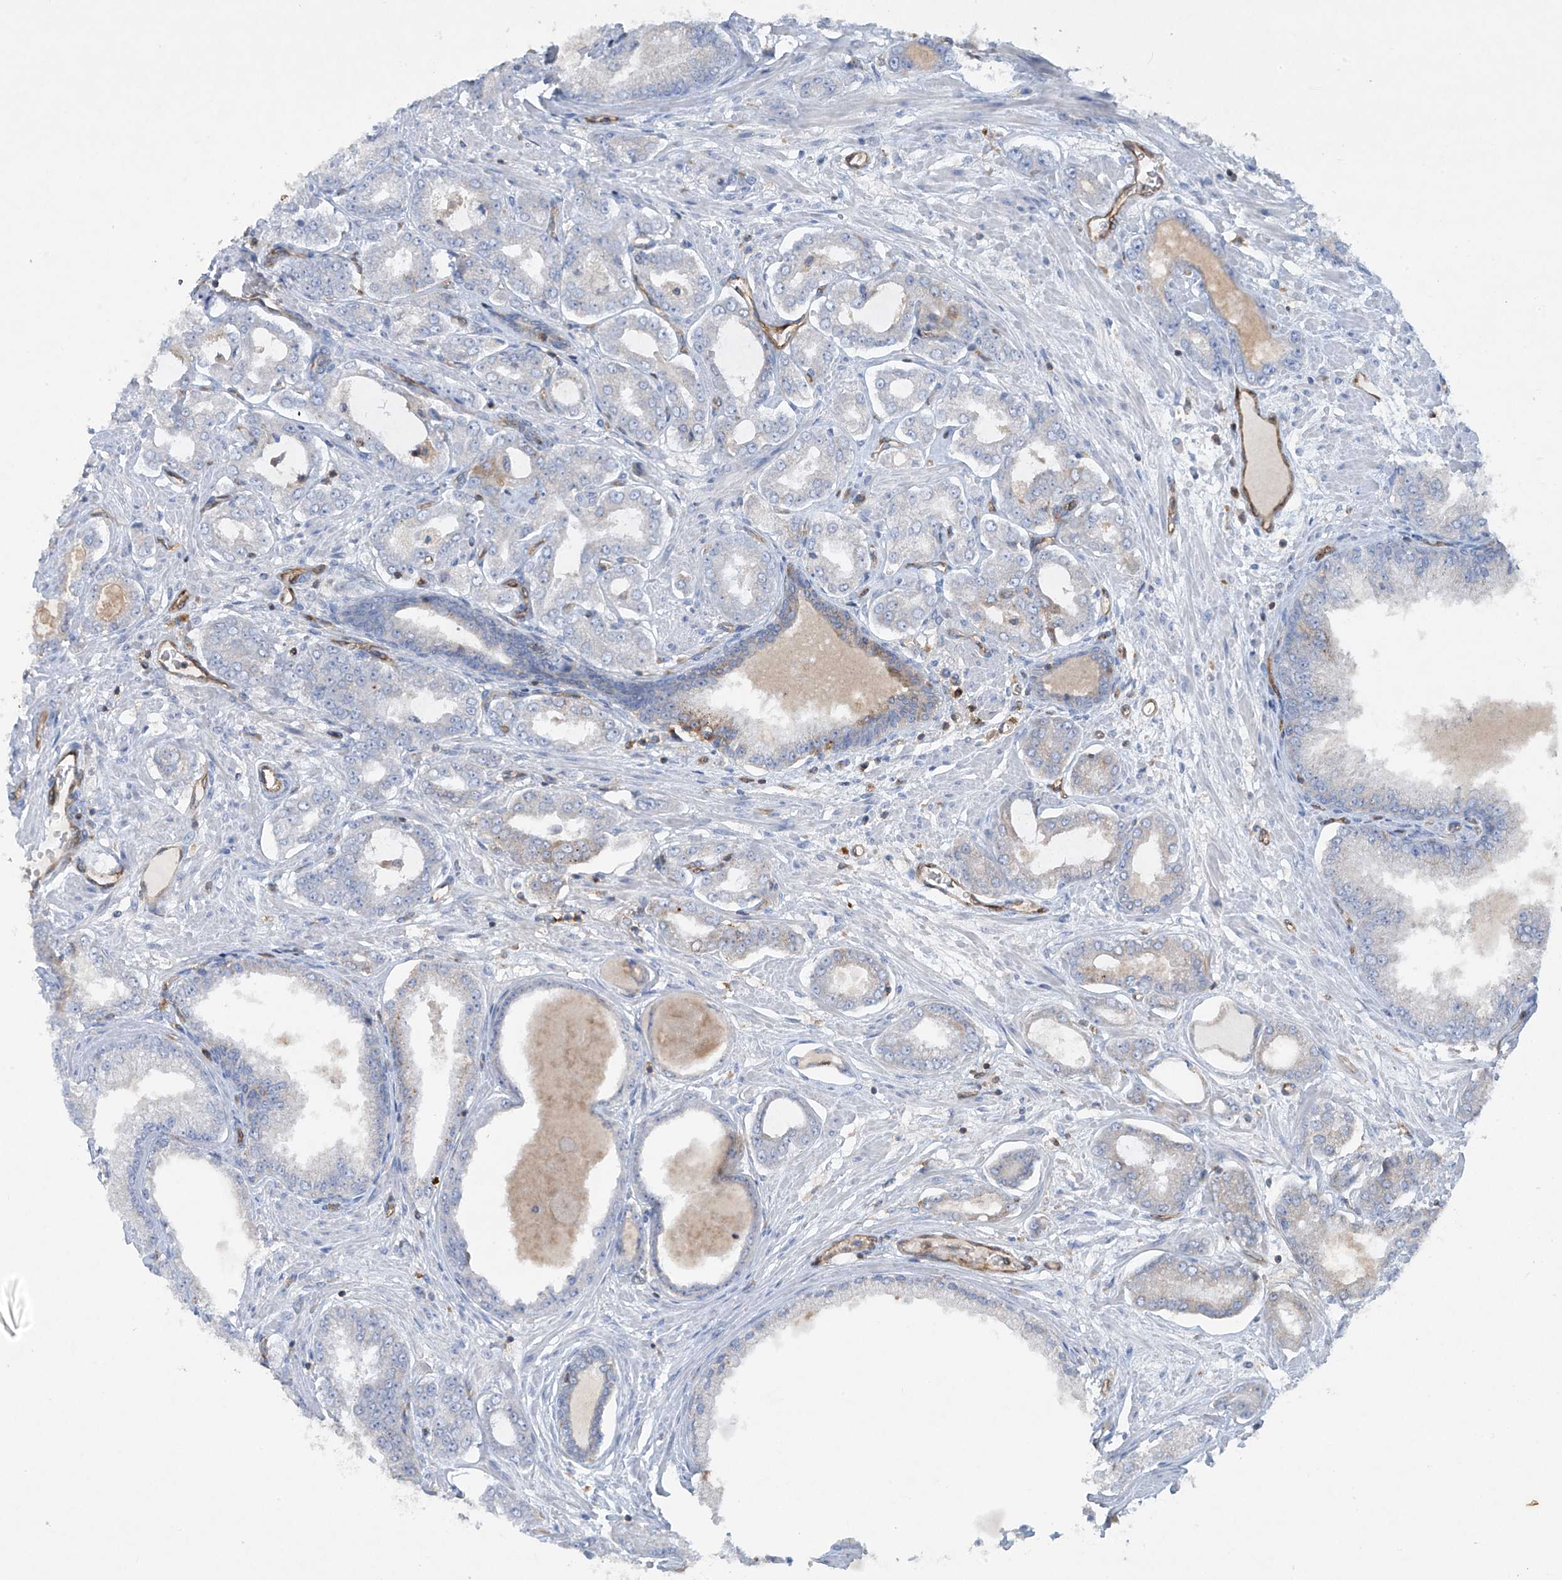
{"staining": {"intensity": "weak", "quantity": "25%-75%", "location": "cytoplasmic/membranous"}, "tissue": "prostate cancer", "cell_type": "Tumor cells", "image_type": "cancer", "snomed": [{"axis": "morphology", "description": "Adenocarcinoma, Low grade"}, {"axis": "topography", "description": "Prostate"}], "caption": "Protein staining by immunohistochemistry (IHC) shows weak cytoplasmic/membranous positivity in approximately 25%-75% of tumor cells in adenocarcinoma (low-grade) (prostate). (brown staining indicates protein expression, while blue staining denotes nuclei).", "gene": "HLA-E", "patient": {"sex": "male", "age": 63}}